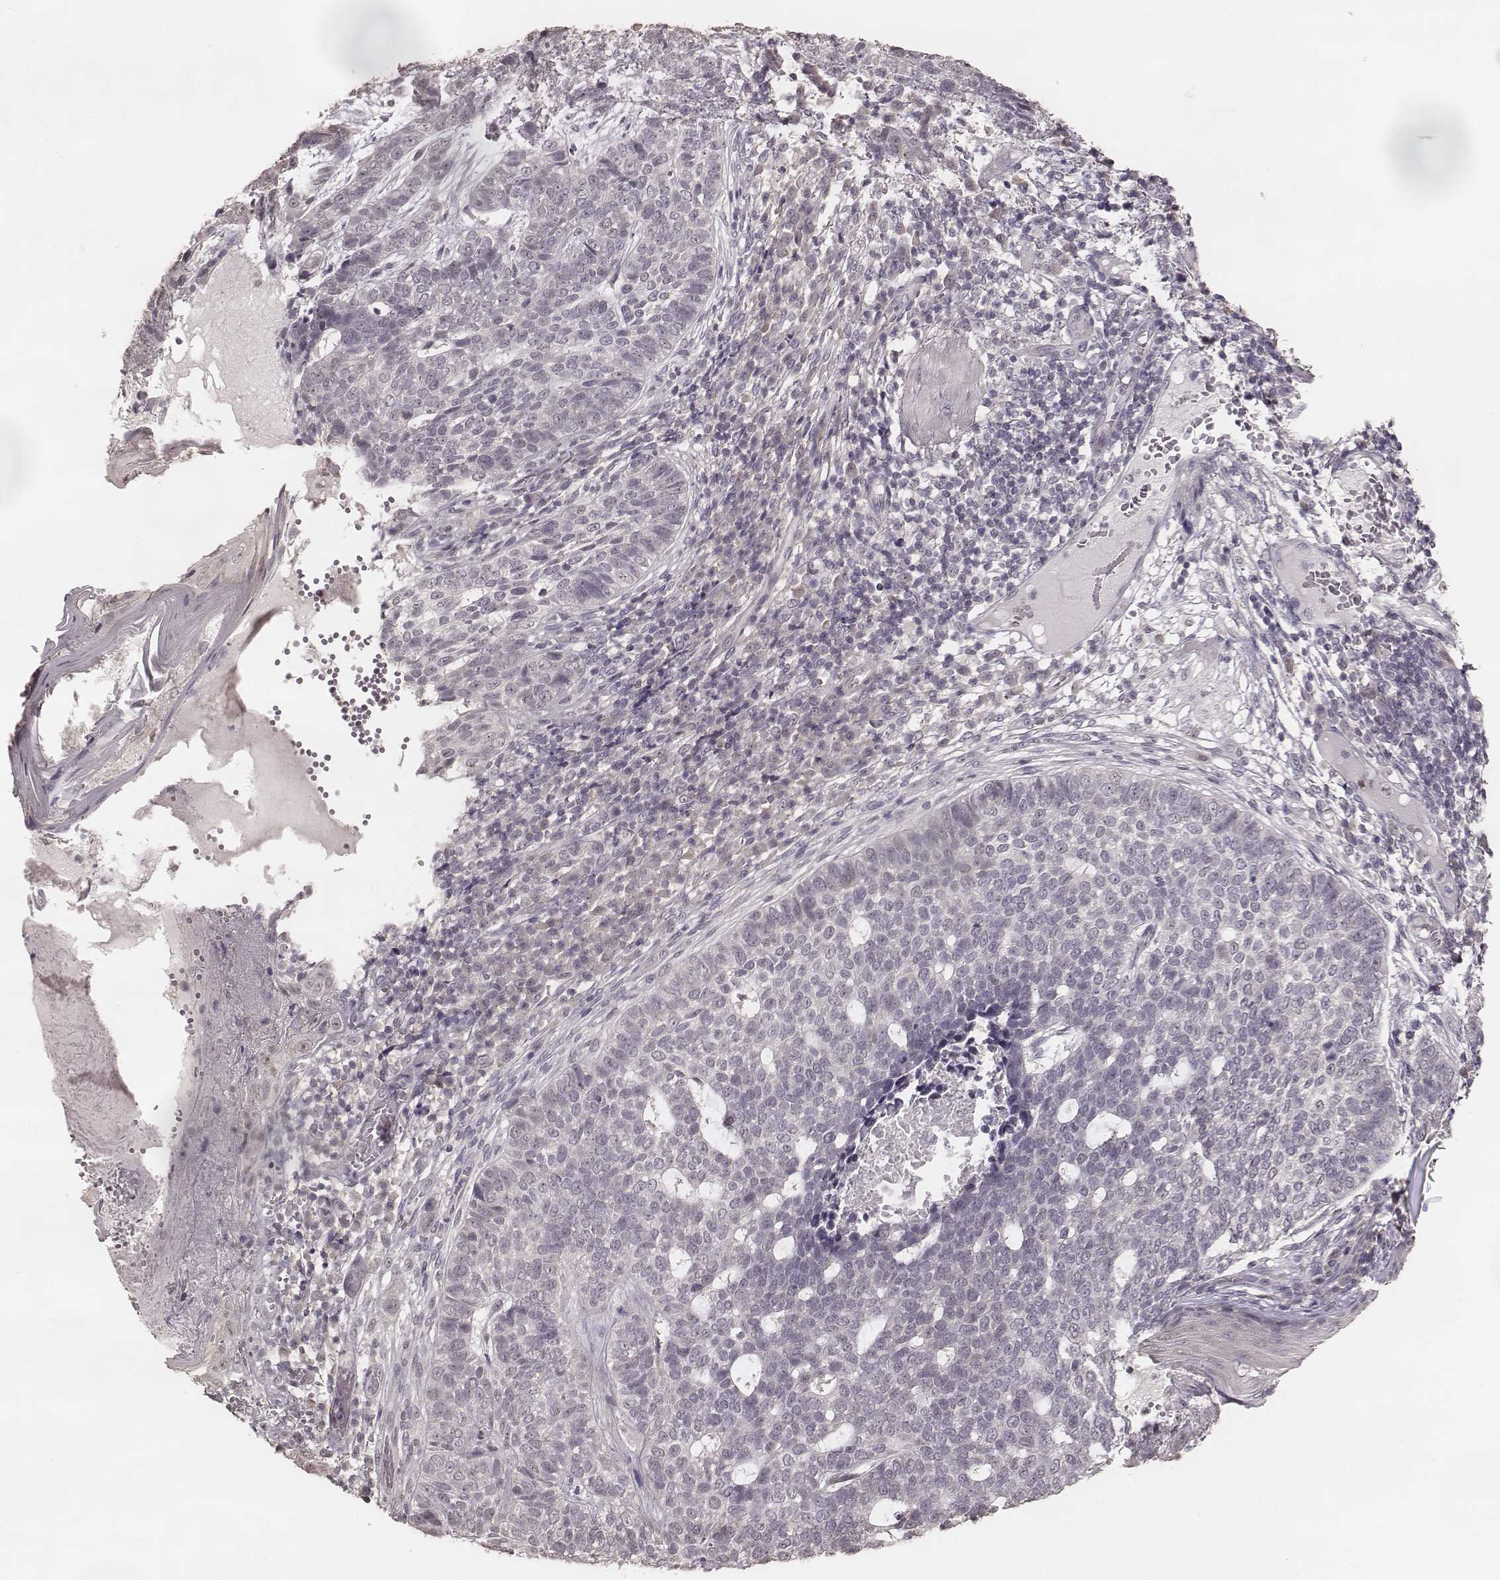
{"staining": {"intensity": "negative", "quantity": "none", "location": "none"}, "tissue": "skin cancer", "cell_type": "Tumor cells", "image_type": "cancer", "snomed": [{"axis": "morphology", "description": "Basal cell carcinoma"}, {"axis": "topography", "description": "Skin"}], "caption": "DAB immunohistochemical staining of skin basal cell carcinoma exhibits no significant staining in tumor cells.", "gene": "LY6K", "patient": {"sex": "female", "age": 69}}